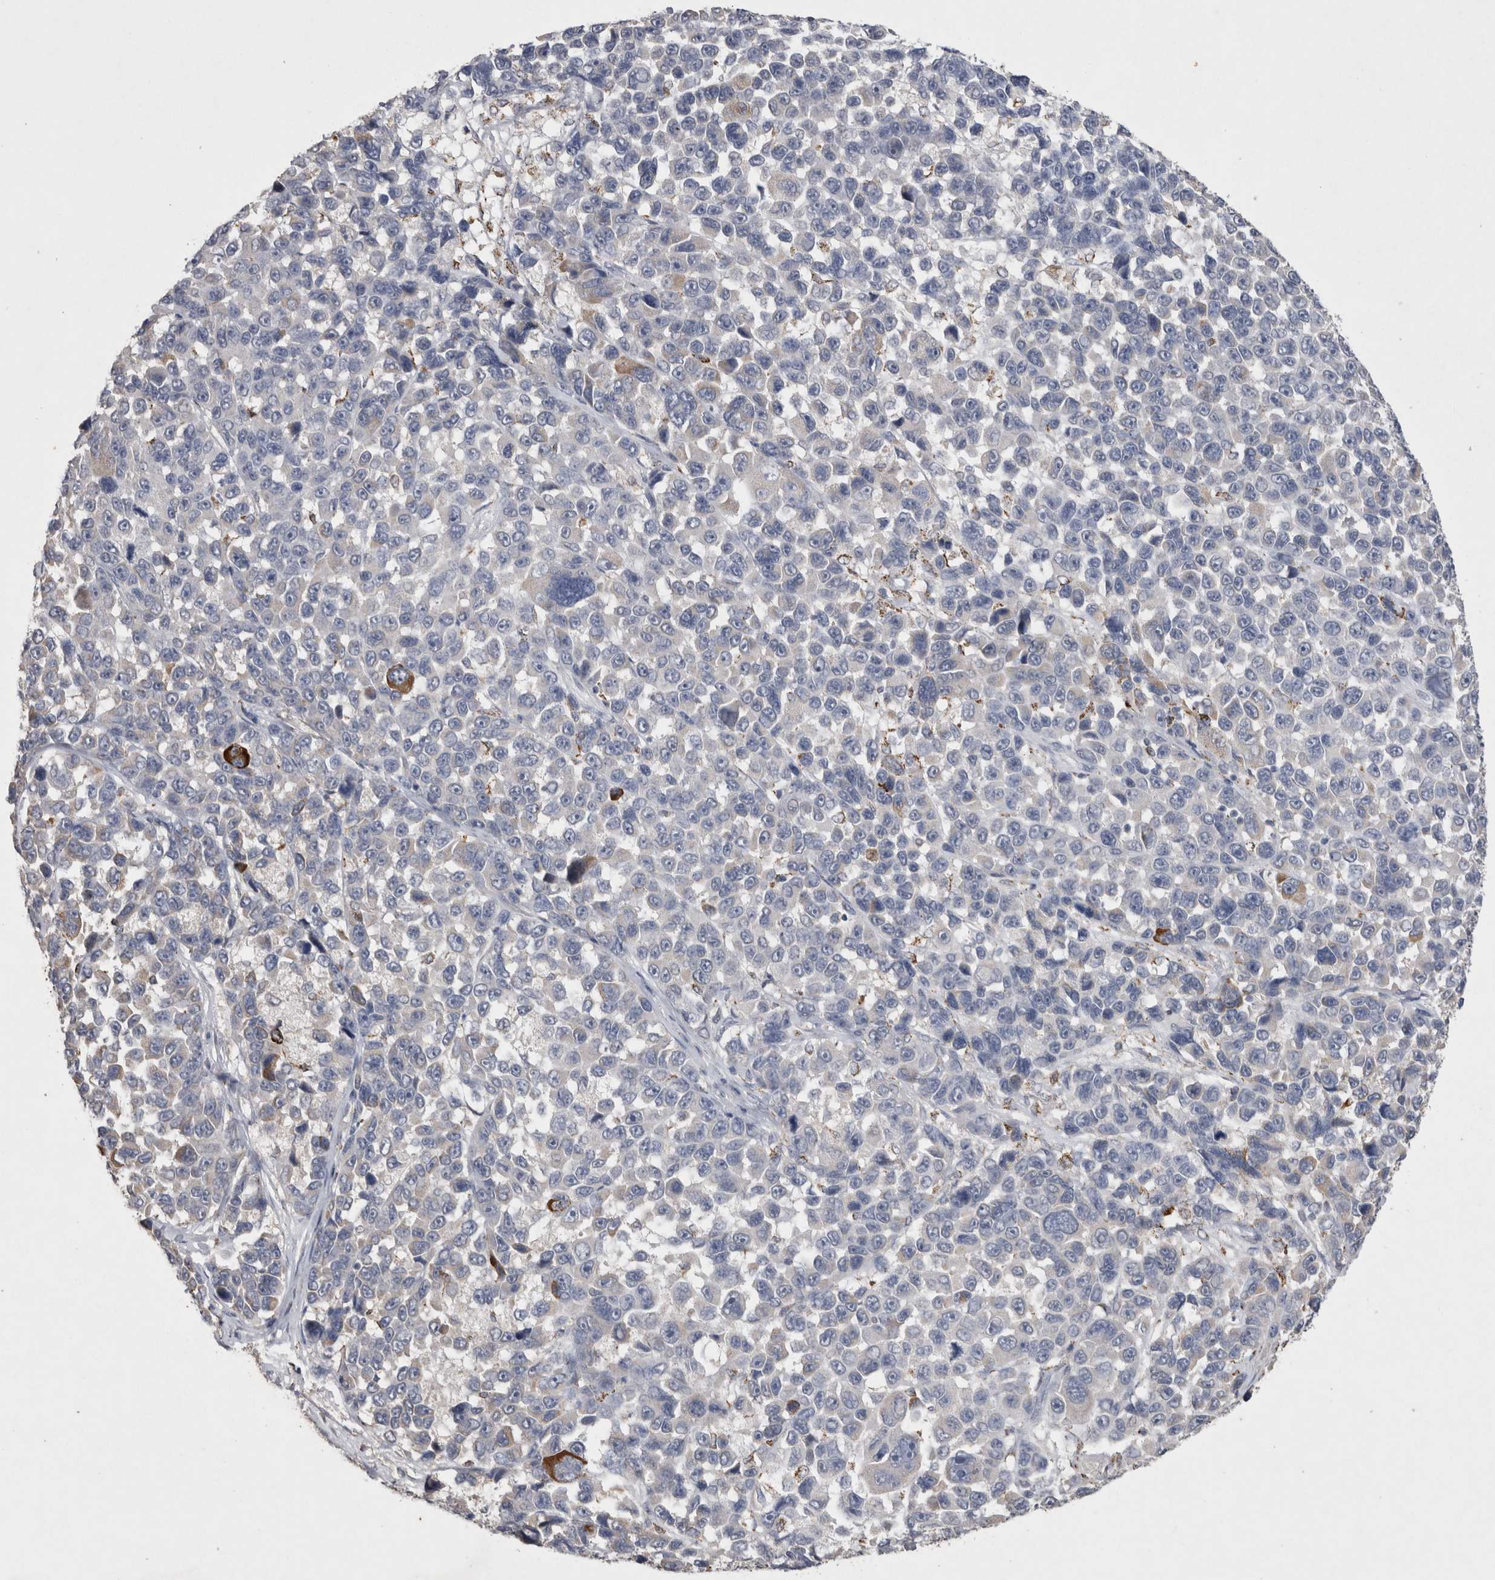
{"staining": {"intensity": "strong", "quantity": "<25%", "location": "cytoplasmic/membranous"}, "tissue": "melanoma", "cell_type": "Tumor cells", "image_type": "cancer", "snomed": [{"axis": "morphology", "description": "Malignant melanoma, NOS"}, {"axis": "topography", "description": "Skin"}], "caption": "Melanoma stained with DAB IHC exhibits medium levels of strong cytoplasmic/membranous positivity in approximately <25% of tumor cells. (DAB = brown stain, brightfield microscopy at high magnification).", "gene": "DKK3", "patient": {"sex": "male", "age": 53}}